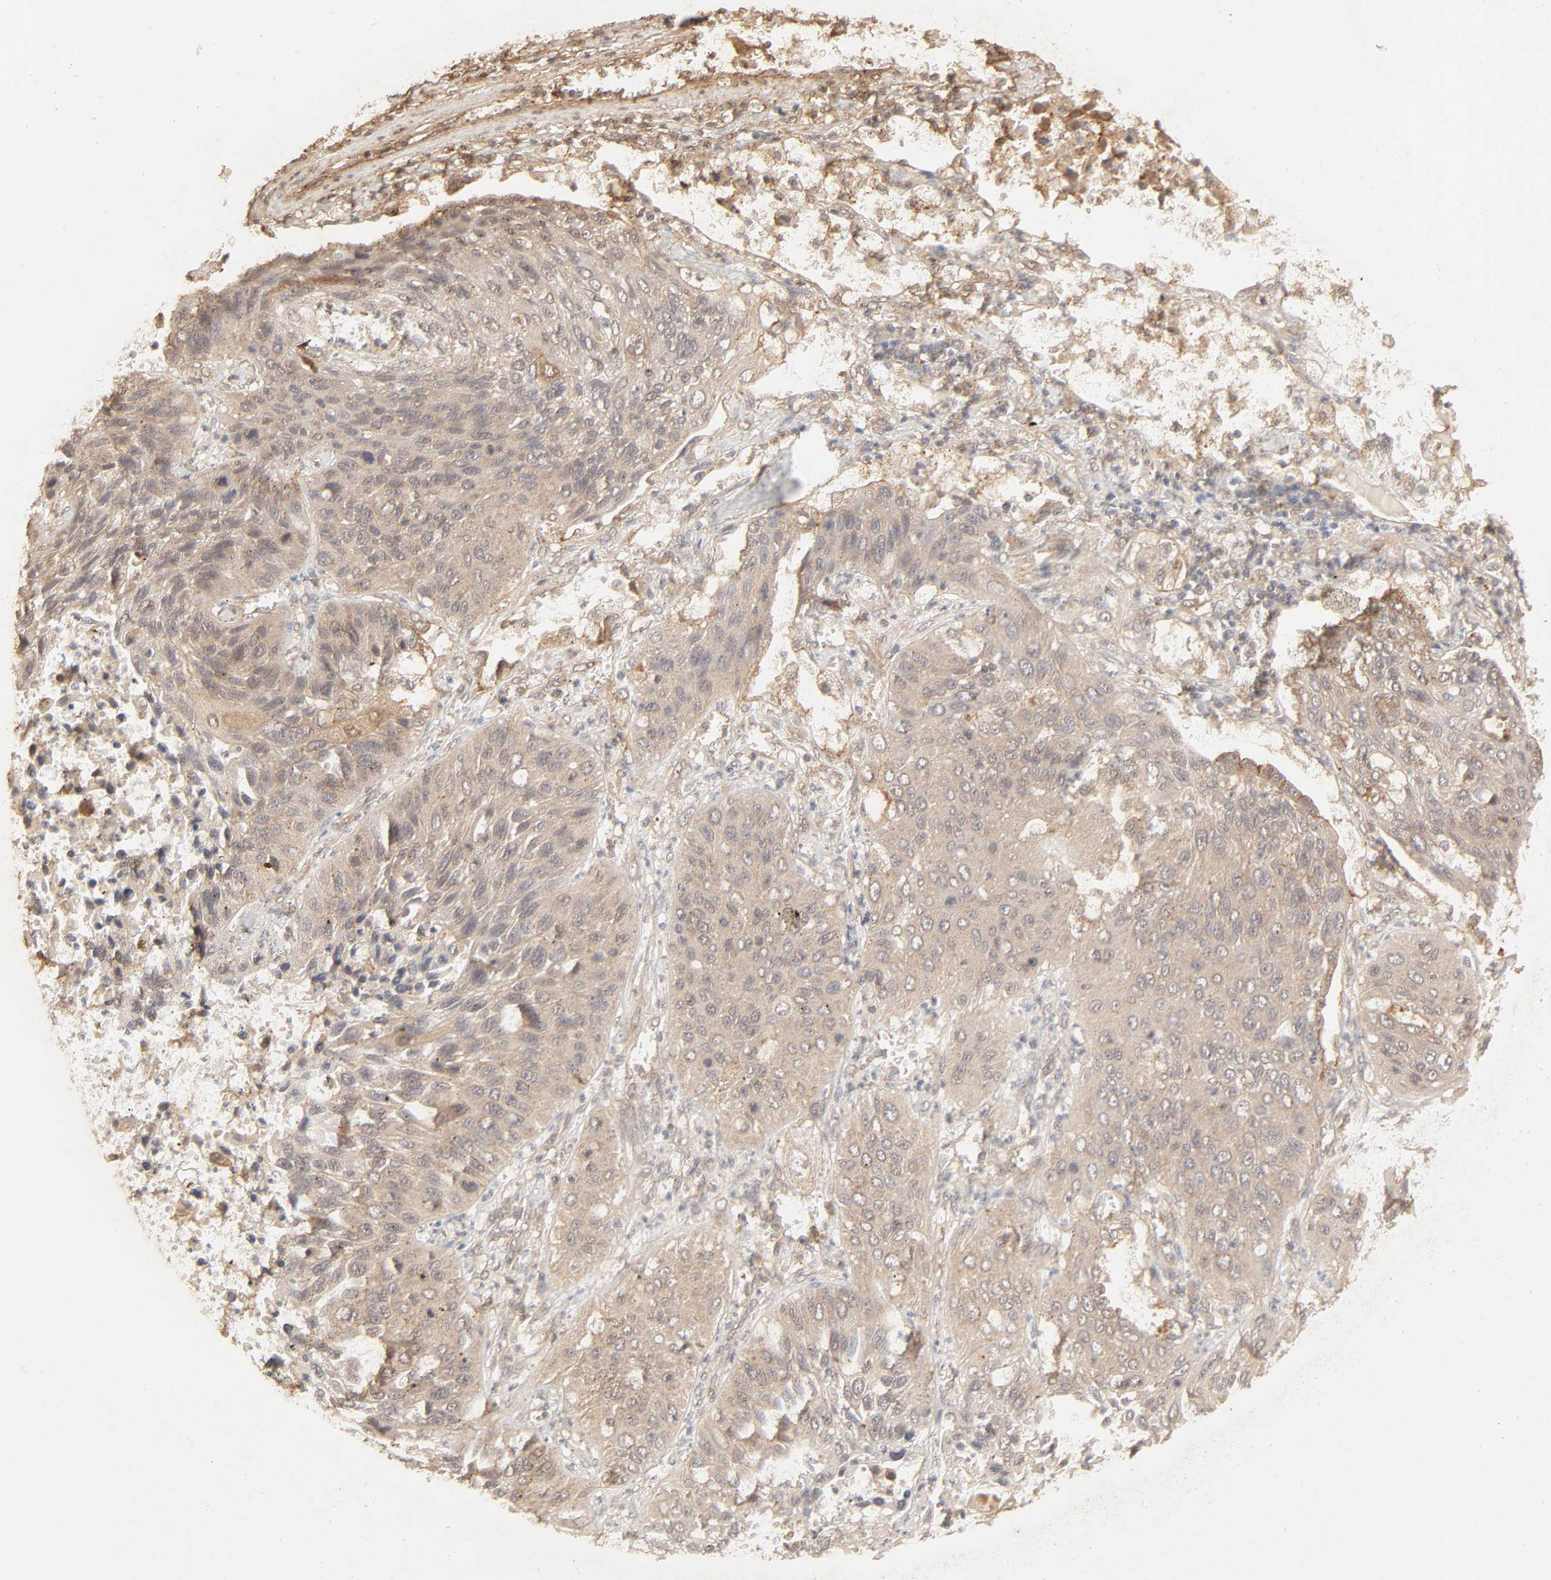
{"staining": {"intensity": "weak", "quantity": ">75%", "location": "cytoplasmic/membranous"}, "tissue": "lung cancer", "cell_type": "Tumor cells", "image_type": "cancer", "snomed": [{"axis": "morphology", "description": "Squamous cell carcinoma, NOS"}, {"axis": "topography", "description": "Lung"}], "caption": "Immunohistochemistry histopathology image of human squamous cell carcinoma (lung) stained for a protein (brown), which demonstrates low levels of weak cytoplasmic/membranous positivity in approximately >75% of tumor cells.", "gene": "EPS8", "patient": {"sex": "female", "age": 76}}